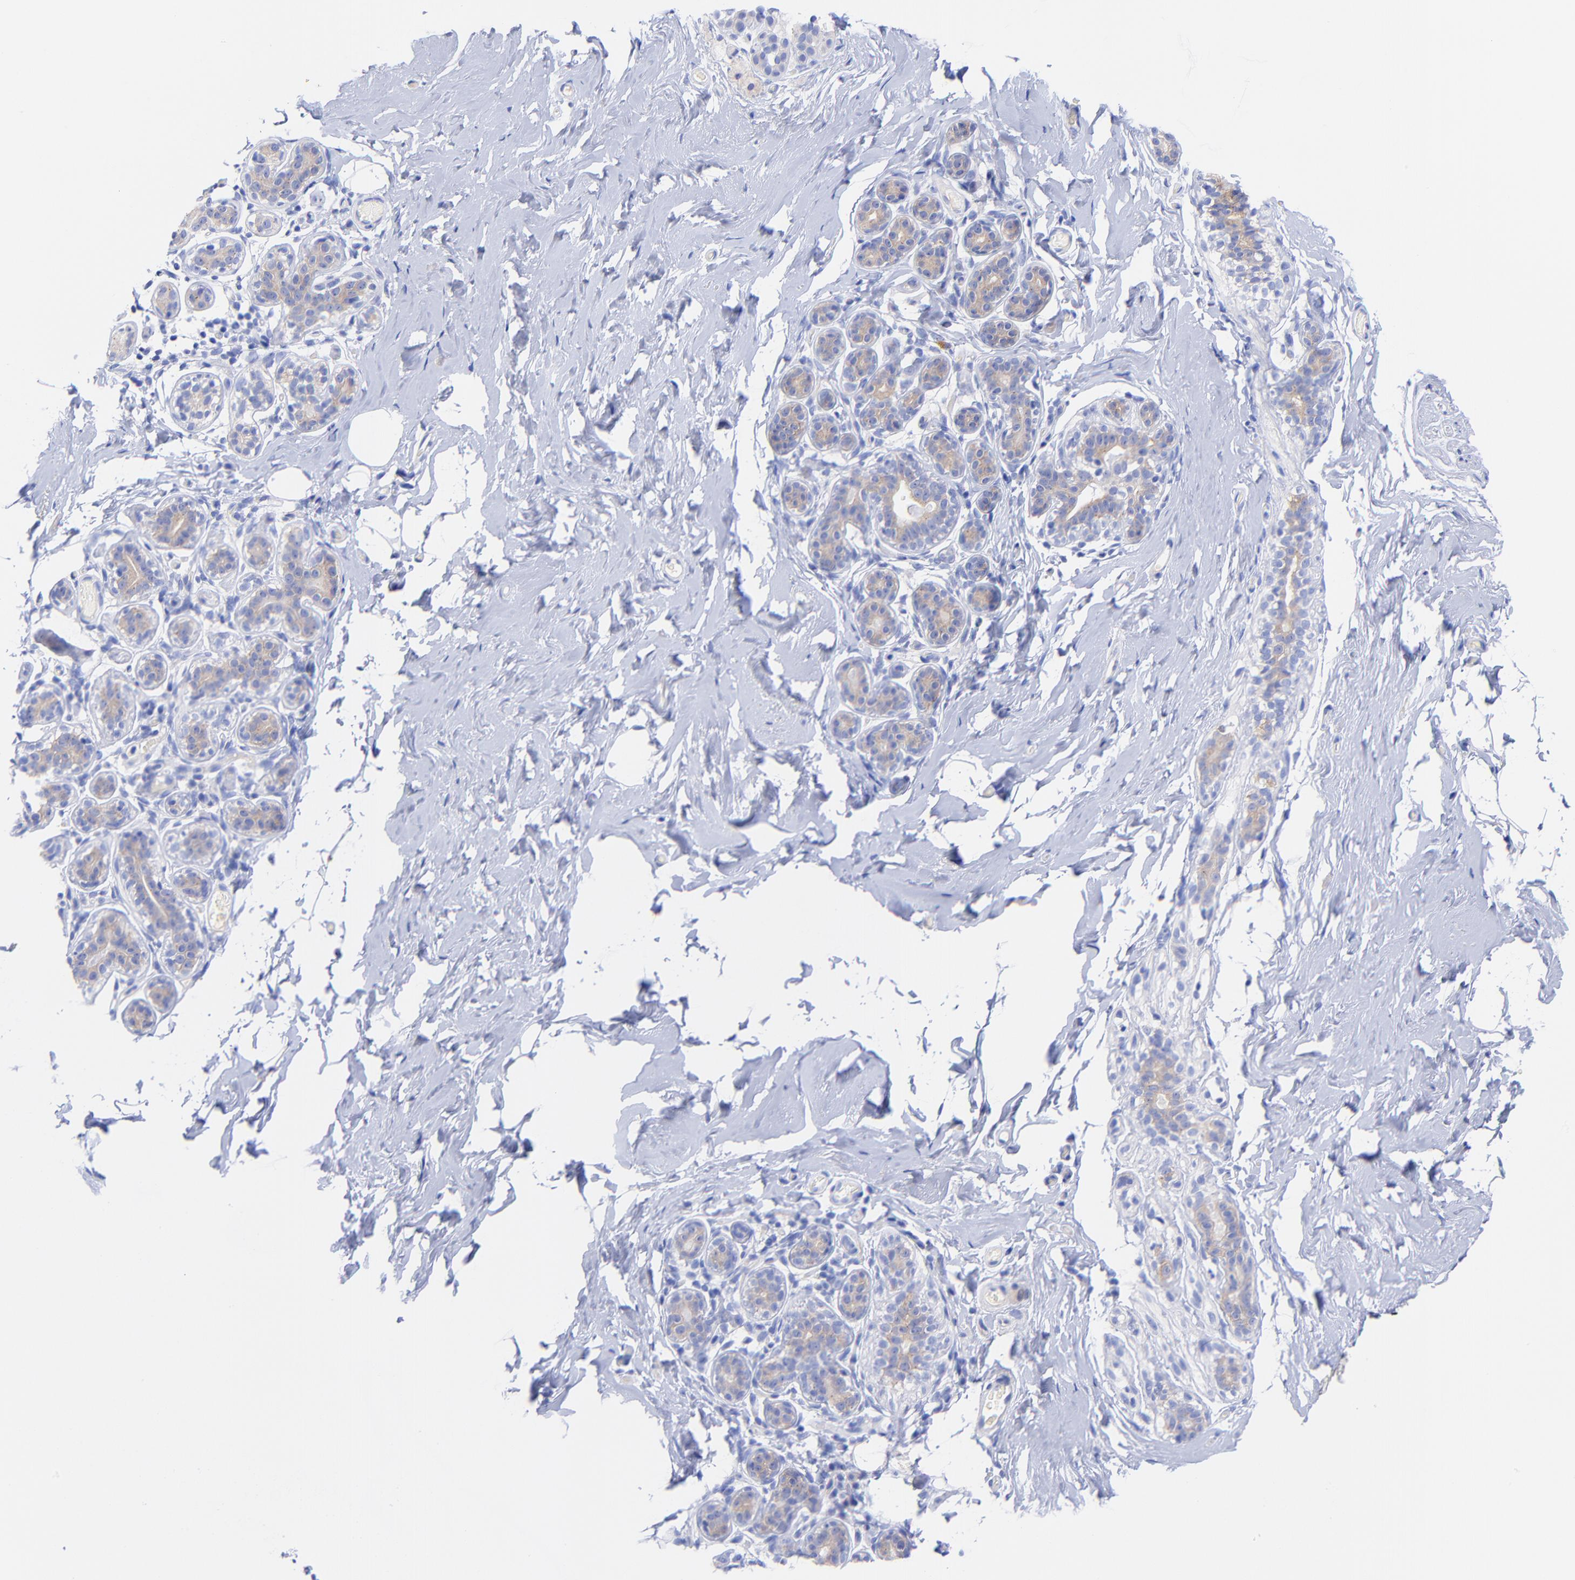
{"staining": {"intensity": "negative", "quantity": "none", "location": "none"}, "tissue": "breast", "cell_type": "Adipocytes", "image_type": "normal", "snomed": [{"axis": "morphology", "description": "Normal tissue, NOS"}, {"axis": "topography", "description": "Breast"}, {"axis": "topography", "description": "Soft tissue"}], "caption": "Immunohistochemistry of benign human breast exhibits no expression in adipocytes. (Brightfield microscopy of DAB immunohistochemistry at high magnification).", "gene": "GPHN", "patient": {"sex": "female", "age": 75}}